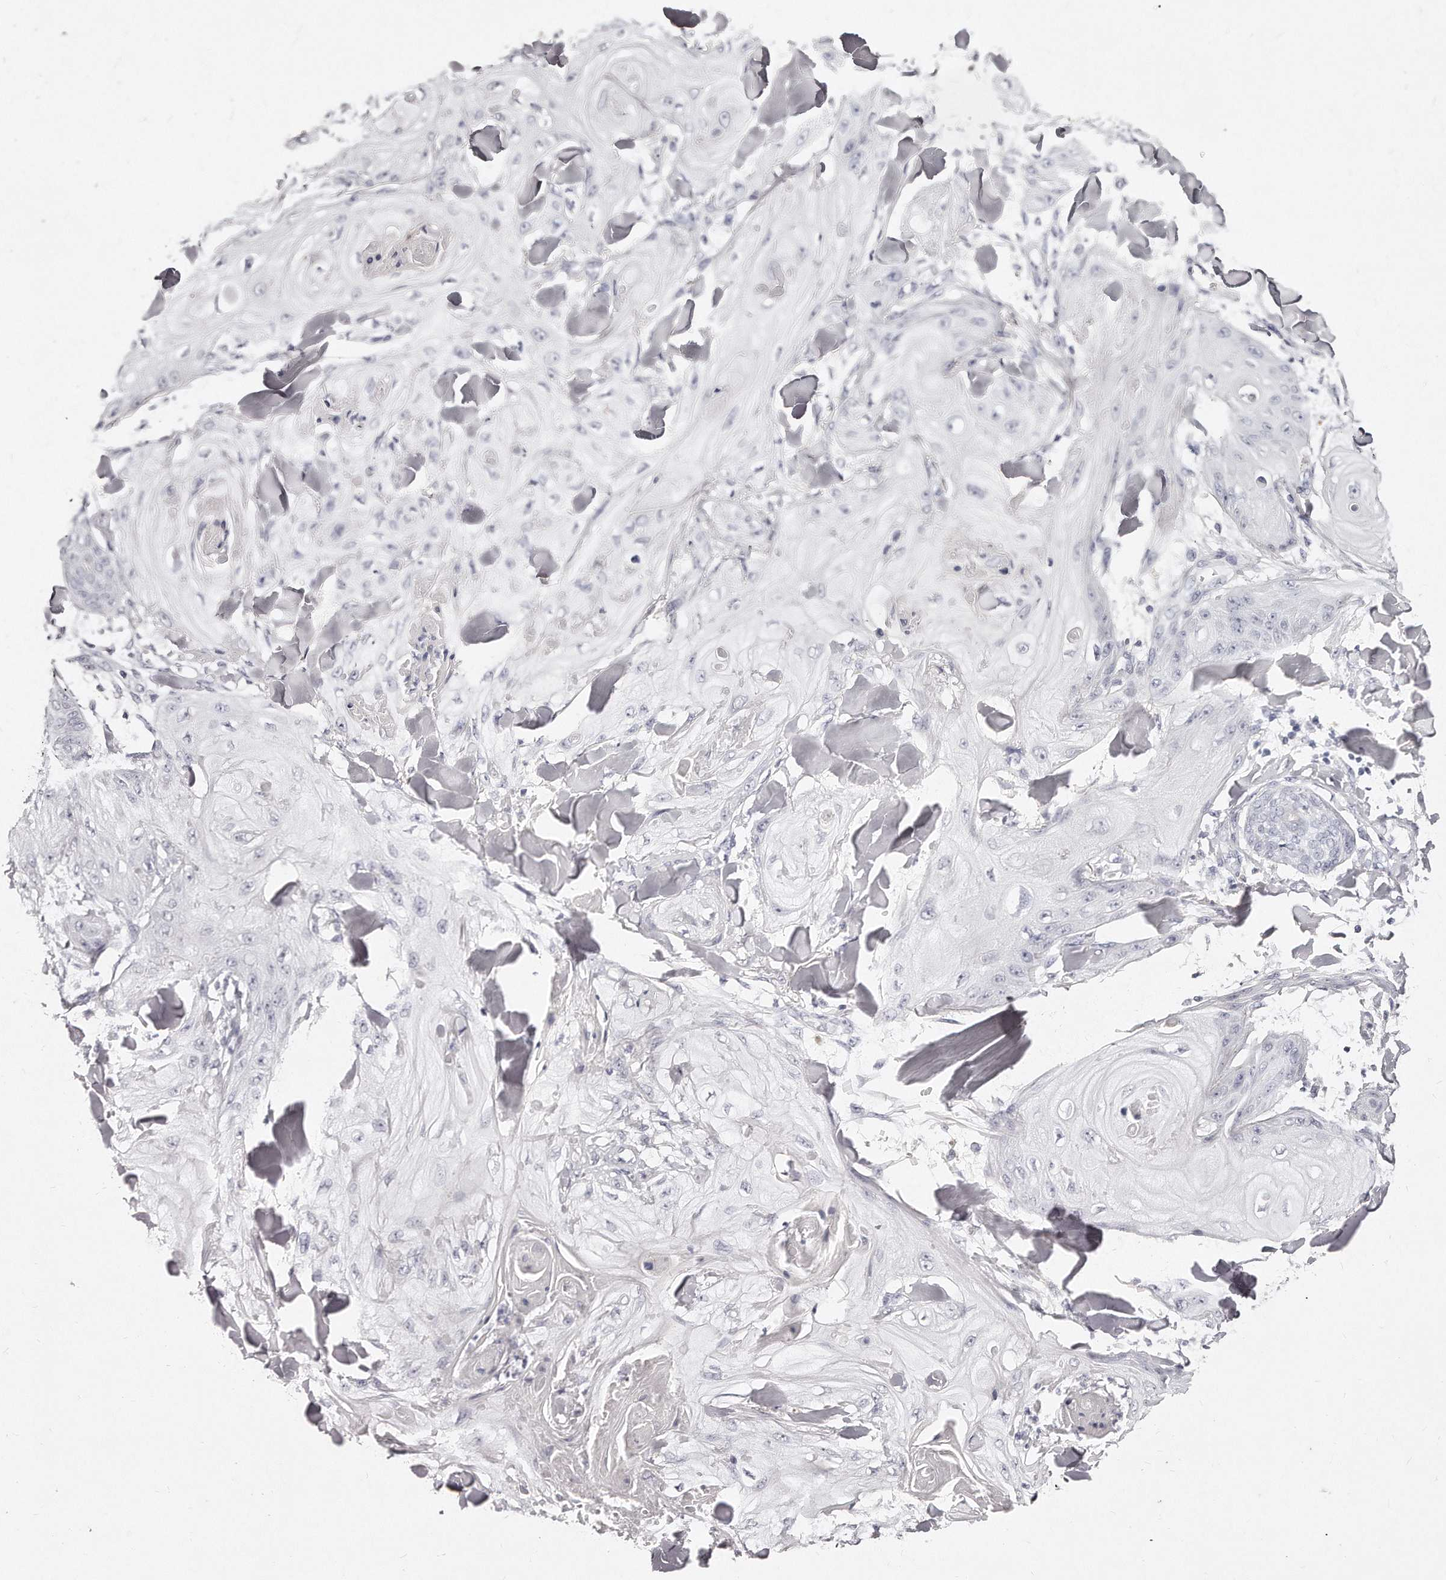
{"staining": {"intensity": "negative", "quantity": "none", "location": "none"}, "tissue": "skin cancer", "cell_type": "Tumor cells", "image_type": "cancer", "snomed": [{"axis": "morphology", "description": "Squamous cell carcinoma, NOS"}, {"axis": "topography", "description": "Skin"}], "caption": "Tumor cells show no significant expression in squamous cell carcinoma (skin).", "gene": "GDA", "patient": {"sex": "male", "age": 74}}